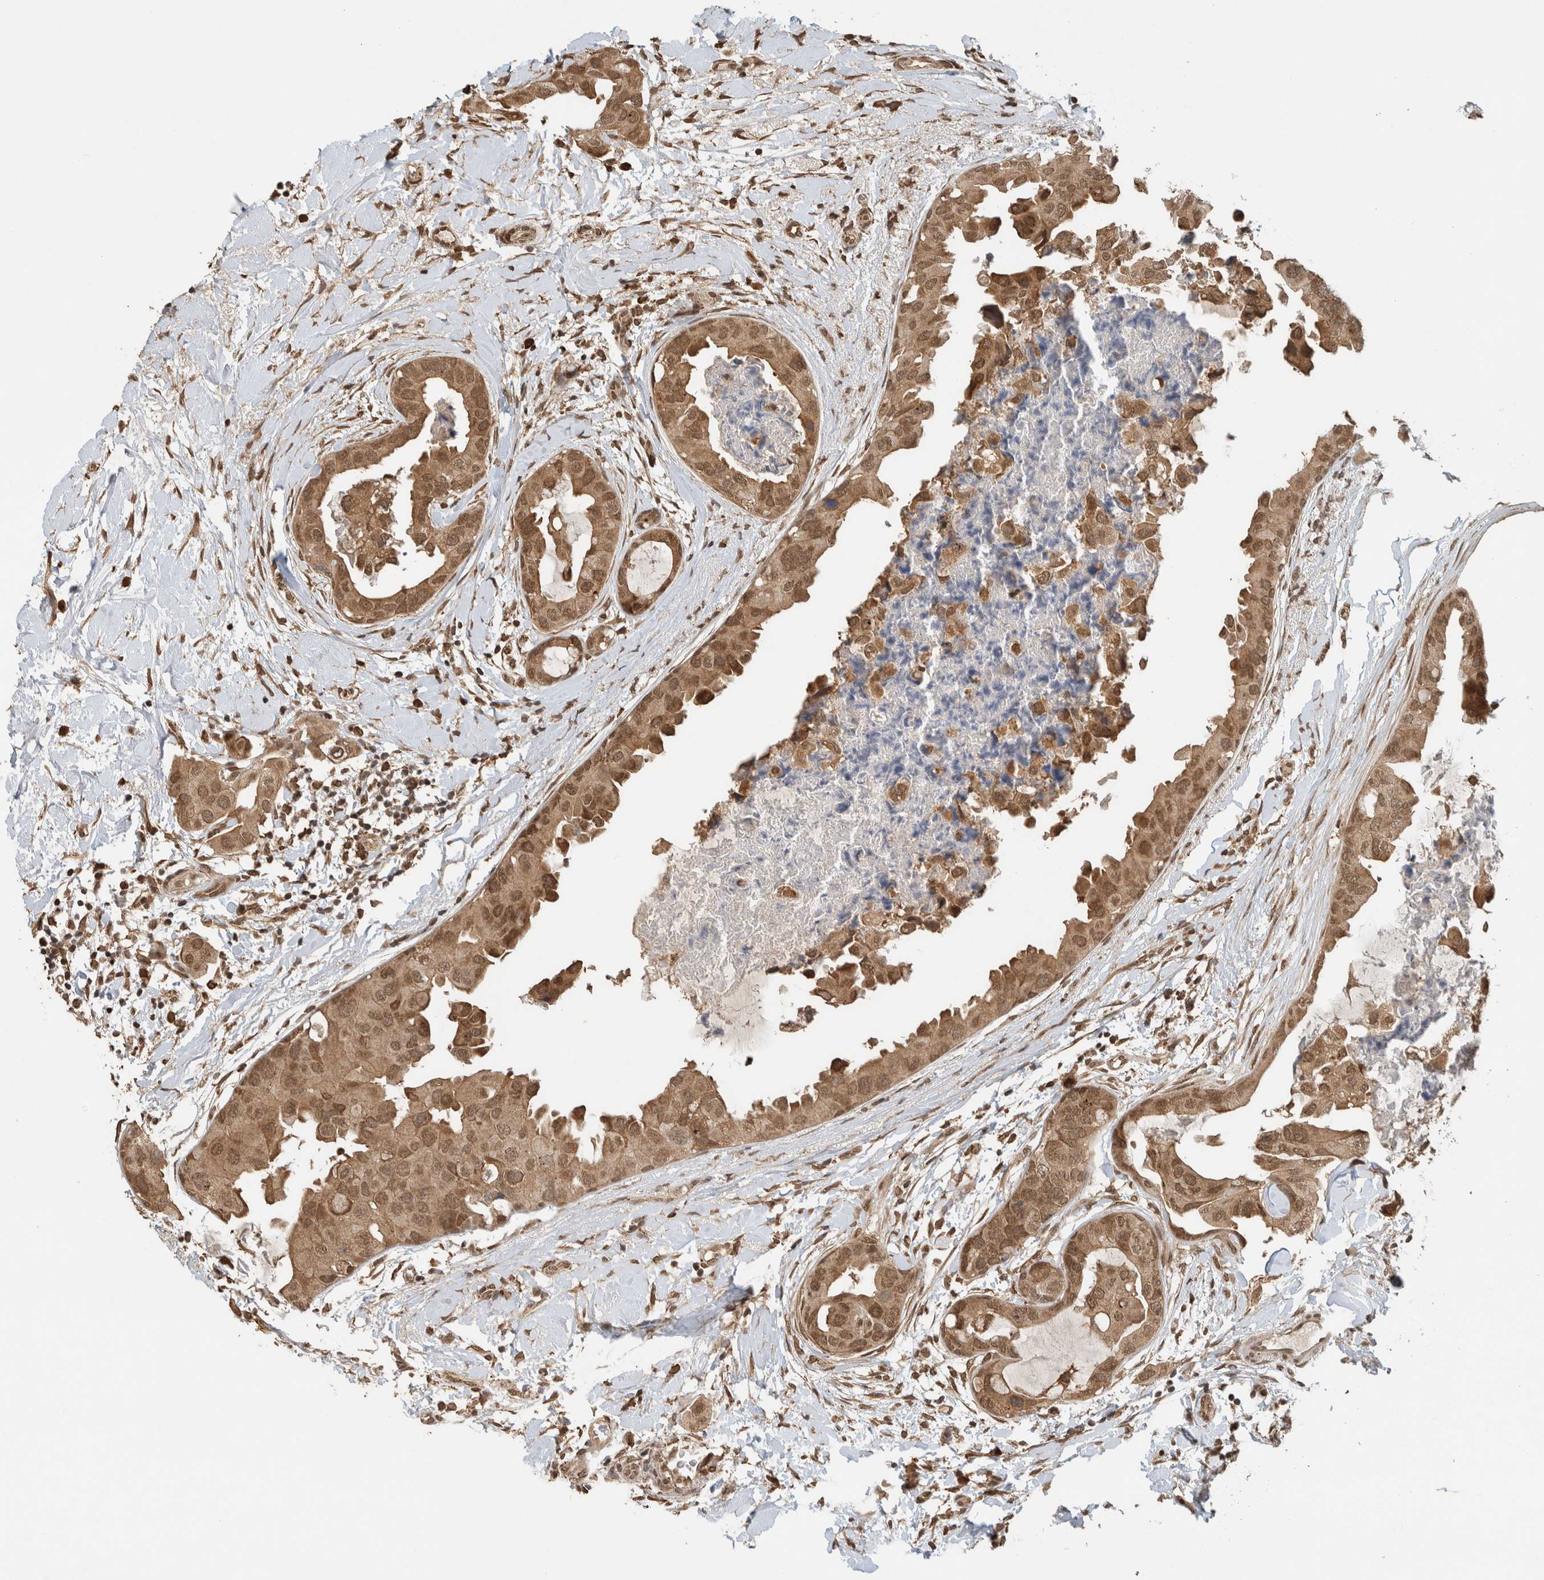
{"staining": {"intensity": "moderate", "quantity": ">75%", "location": "cytoplasmic/membranous,nuclear"}, "tissue": "breast cancer", "cell_type": "Tumor cells", "image_type": "cancer", "snomed": [{"axis": "morphology", "description": "Duct carcinoma"}, {"axis": "topography", "description": "Breast"}], "caption": "High-power microscopy captured an immunohistochemistry (IHC) micrograph of breast intraductal carcinoma, revealing moderate cytoplasmic/membranous and nuclear staining in approximately >75% of tumor cells.", "gene": "C1orf21", "patient": {"sex": "female", "age": 40}}